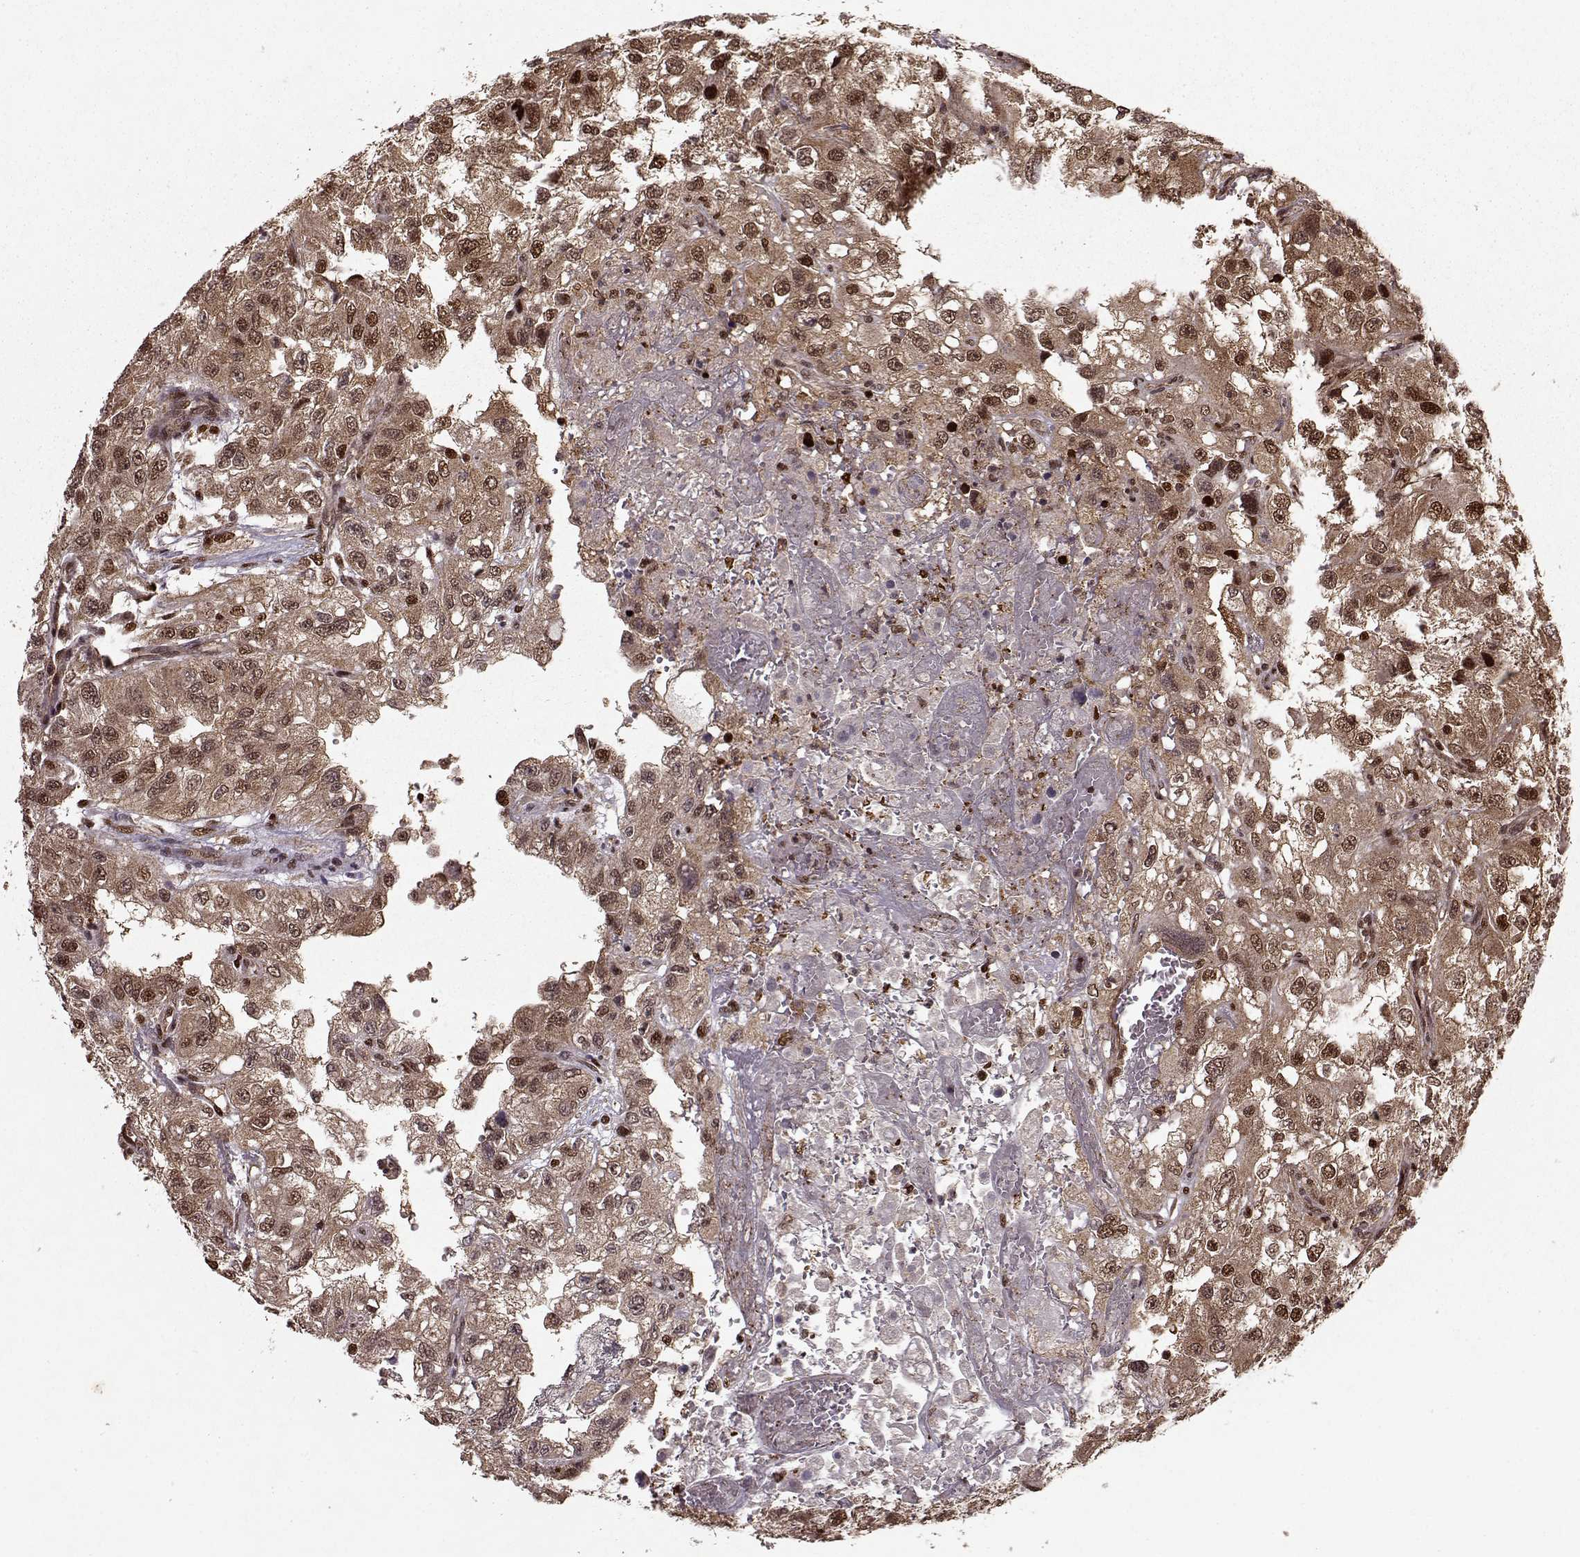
{"staining": {"intensity": "moderate", "quantity": ">75%", "location": "cytoplasmic/membranous,nuclear"}, "tissue": "renal cancer", "cell_type": "Tumor cells", "image_type": "cancer", "snomed": [{"axis": "morphology", "description": "Adenocarcinoma, NOS"}, {"axis": "topography", "description": "Kidney"}], "caption": "Human adenocarcinoma (renal) stained with a brown dye demonstrates moderate cytoplasmic/membranous and nuclear positive positivity in about >75% of tumor cells.", "gene": "PSMA7", "patient": {"sex": "male", "age": 64}}